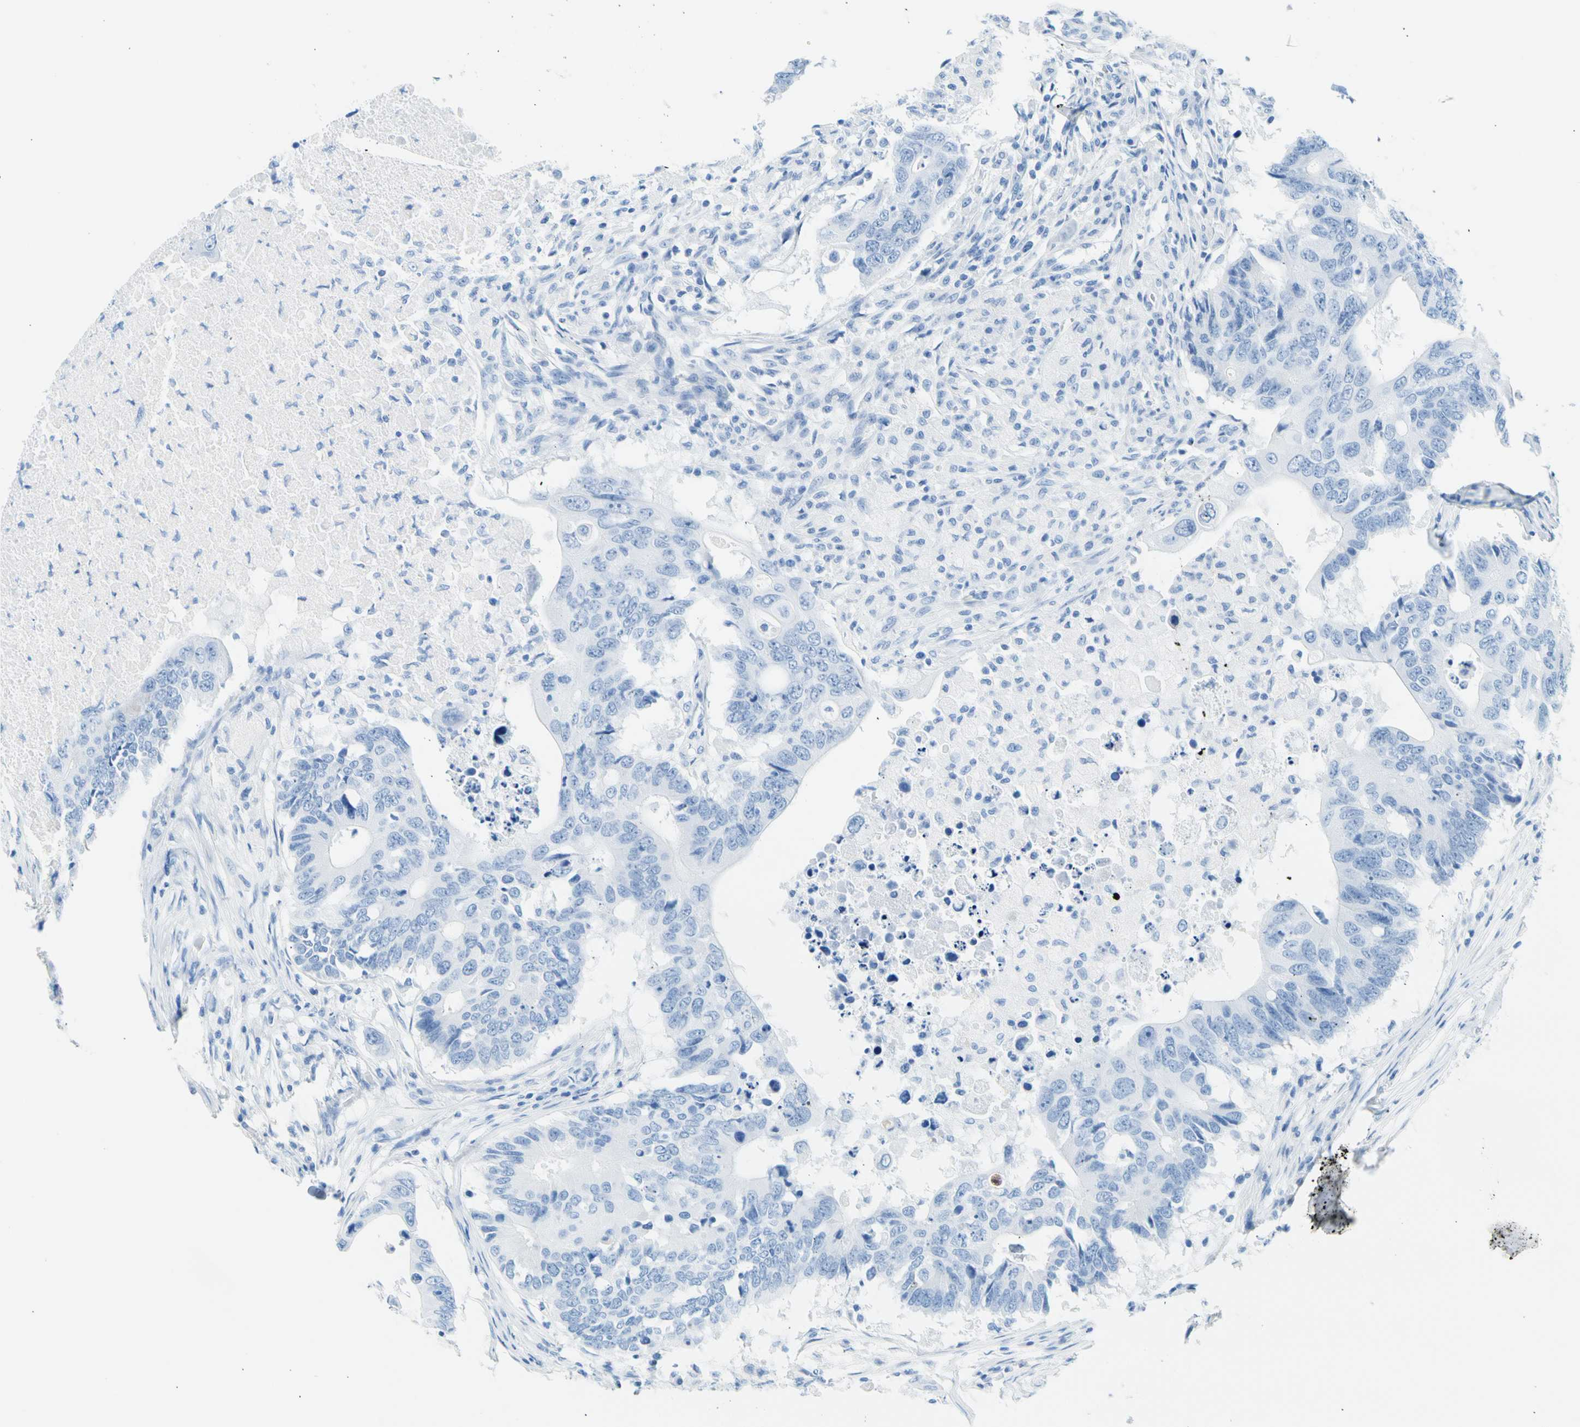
{"staining": {"intensity": "negative", "quantity": "none", "location": "none"}, "tissue": "colorectal cancer", "cell_type": "Tumor cells", "image_type": "cancer", "snomed": [{"axis": "morphology", "description": "Adenocarcinoma, NOS"}, {"axis": "topography", "description": "Colon"}], "caption": "The image shows no significant expression in tumor cells of adenocarcinoma (colorectal). Nuclei are stained in blue.", "gene": "CEL", "patient": {"sex": "male", "age": 71}}